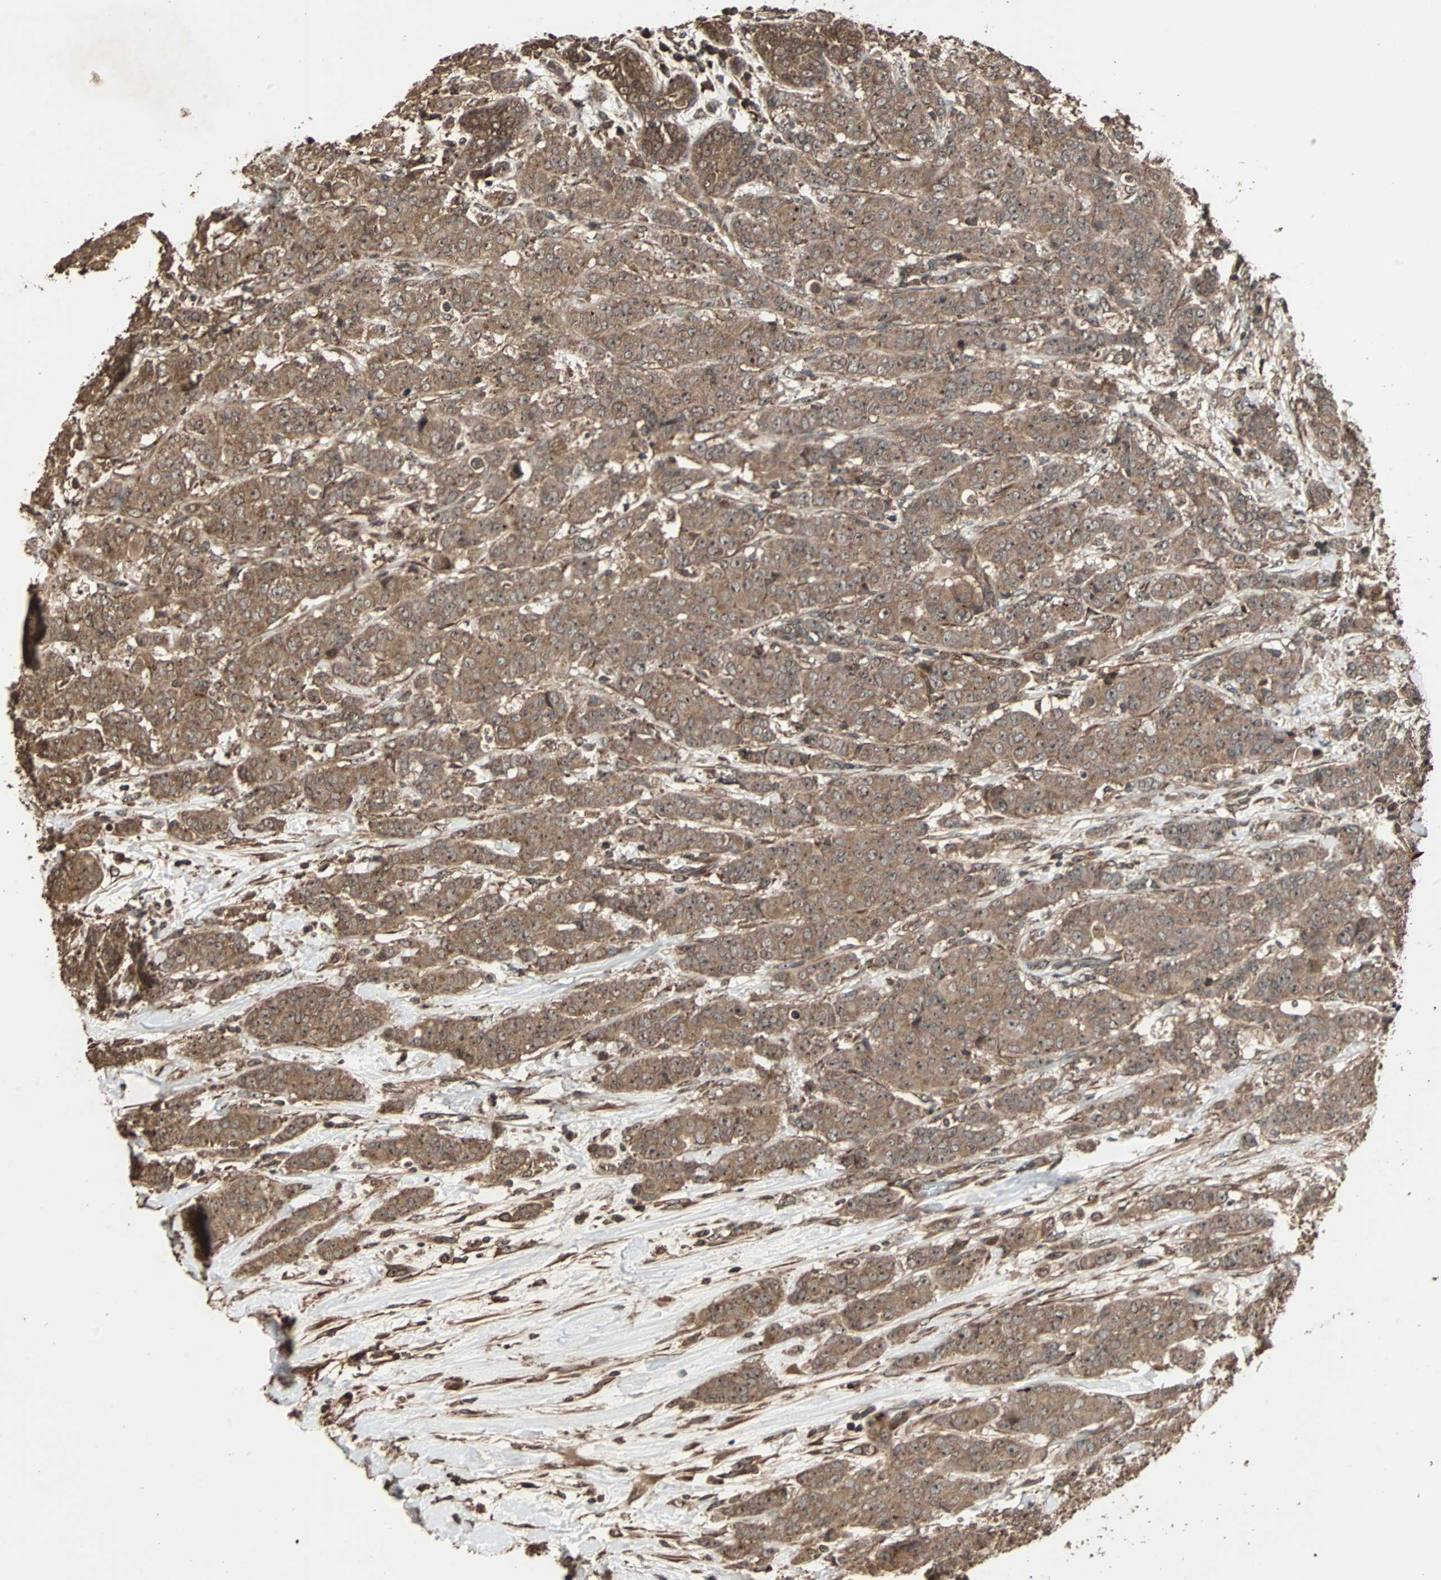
{"staining": {"intensity": "moderate", "quantity": ">75%", "location": "cytoplasmic/membranous"}, "tissue": "breast cancer", "cell_type": "Tumor cells", "image_type": "cancer", "snomed": [{"axis": "morphology", "description": "Duct carcinoma"}, {"axis": "topography", "description": "Breast"}], "caption": "Infiltrating ductal carcinoma (breast) stained with DAB (3,3'-diaminobenzidine) IHC displays medium levels of moderate cytoplasmic/membranous expression in approximately >75% of tumor cells.", "gene": "LAMTOR5", "patient": {"sex": "female", "age": 40}}